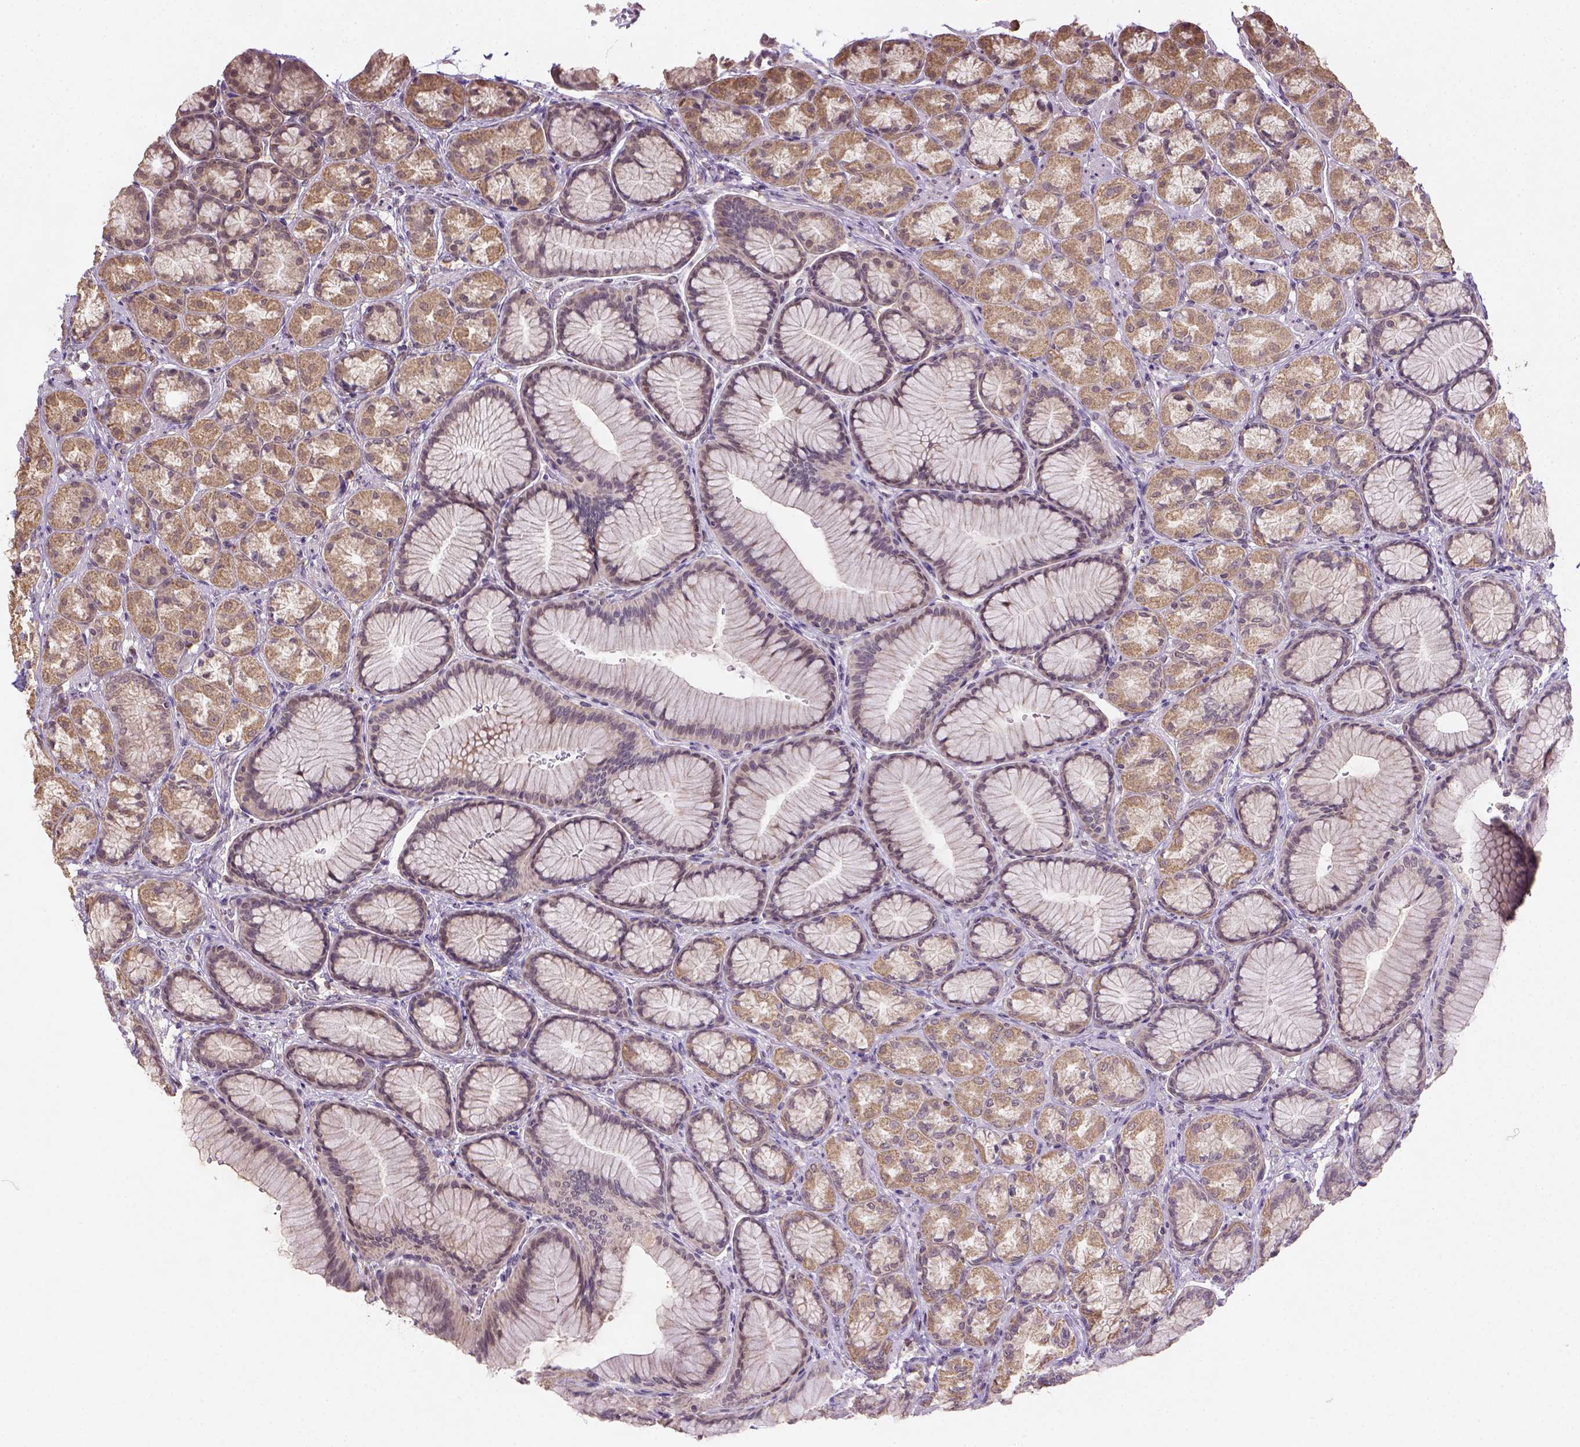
{"staining": {"intensity": "moderate", "quantity": ">75%", "location": "cytoplasmic/membranous"}, "tissue": "stomach", "cell_type": "Glandular cells", "image_type": "normal", "snomed": [{"axis": "morphology", "description": "Normal tissue, NOS"}, {"axis": "morphology", "description": "Adenocarcinoma, NOS"}, {"axis": "morphology", "description": "Adenocarcinoma, High grade"}, {"axis": "topography", "description": "Stomach, upper"}, {"axis": "topography", "description": "Stomach"}], "caption": "Benign stomach displays moderate cytoplasmic/membranous positivity in approximately >75% of glandular cells The staining is performed using DAB (3,3'-diaminobenzidine) brown chromogen to label protein expression. The nuclei are counter-stained blue using hematoxylin..", "gene": "NUDT10", "patient": {"sex": "female", "age": 65}}